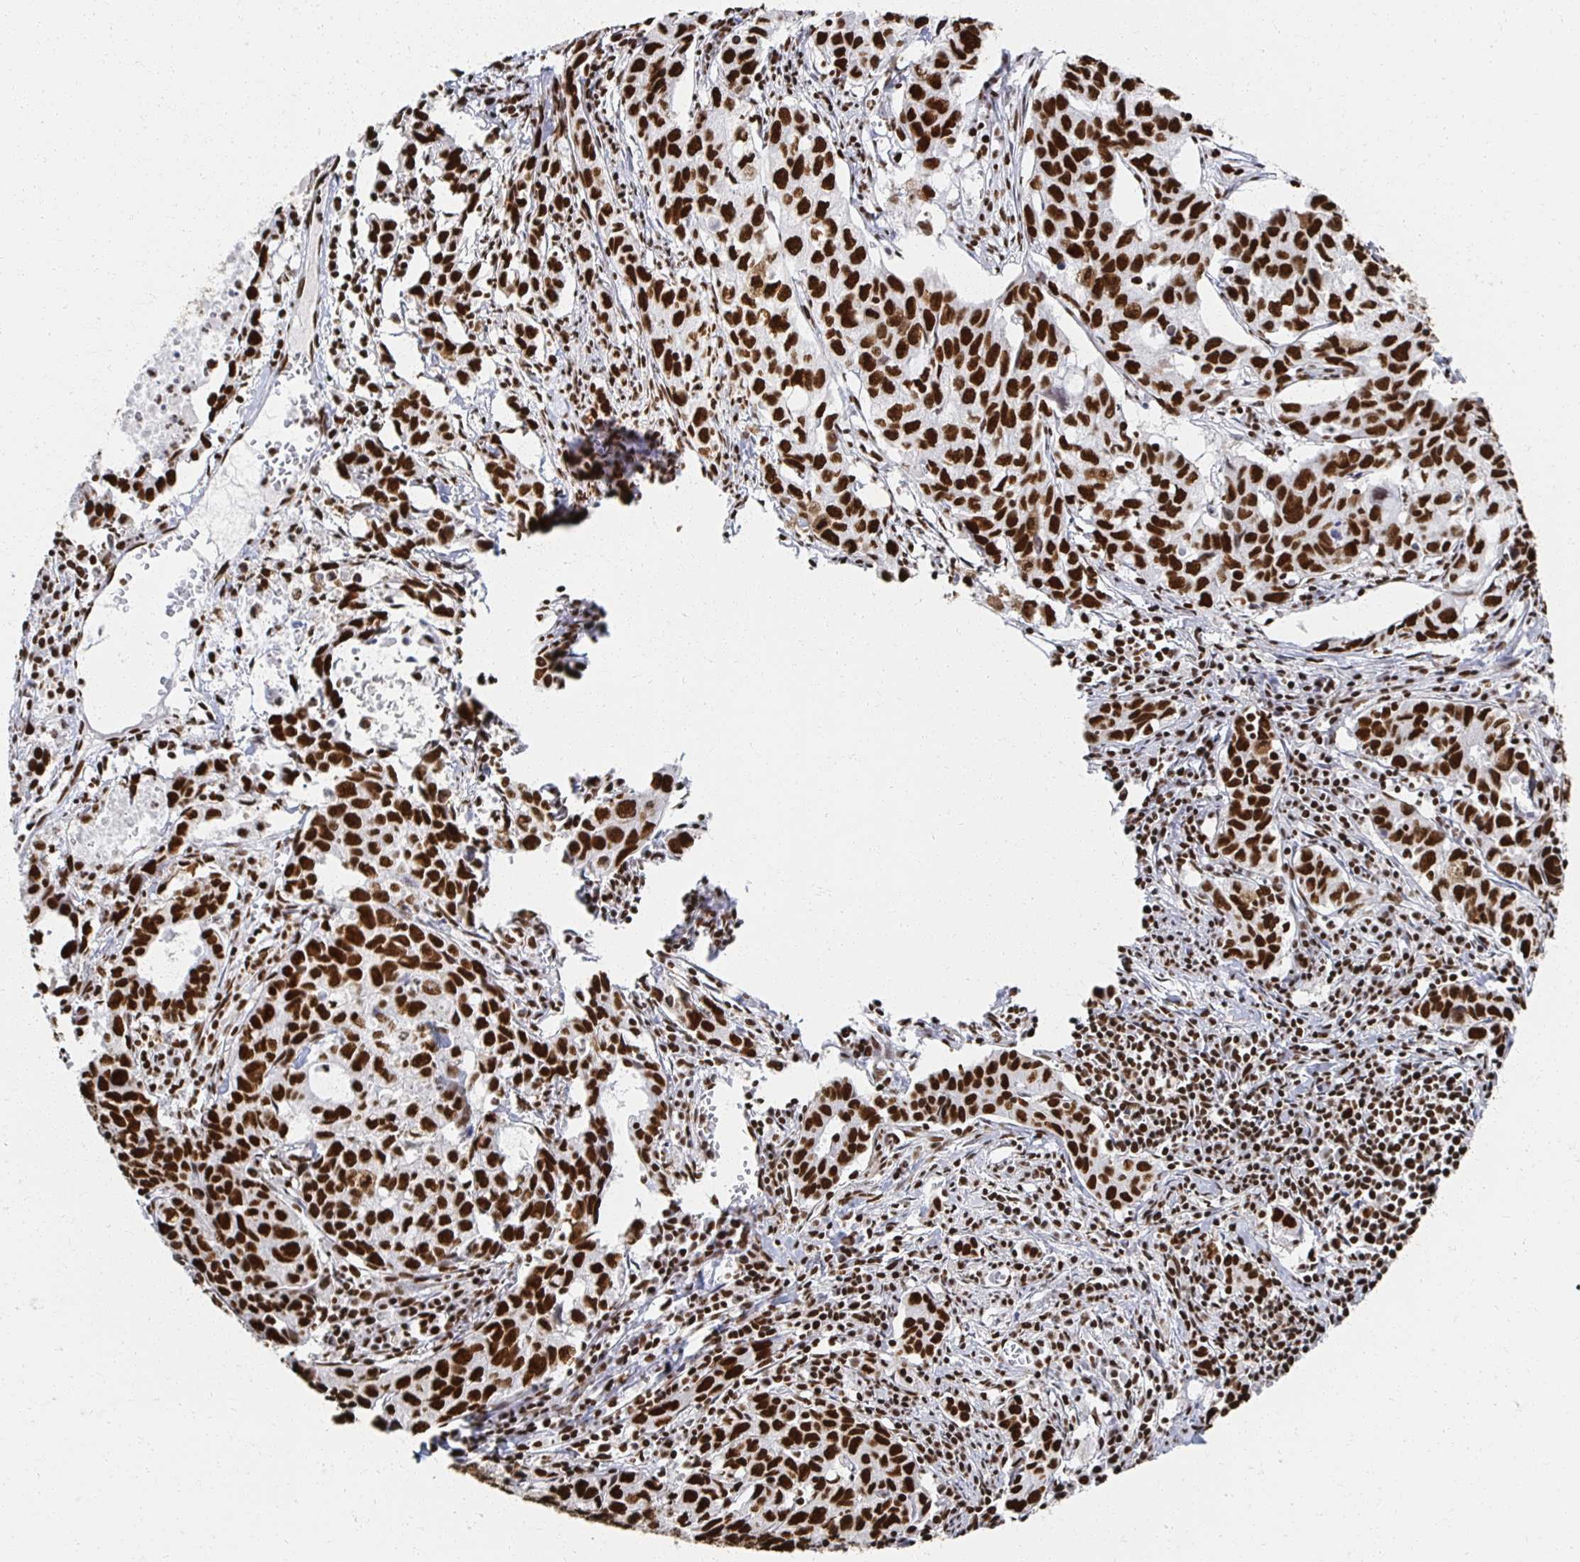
{"staining": {"intensity": "strong", "quantity": ">75%", "location": "nuclear"}, "tissue": "cervical cancer", "cell_type": "Tumor cells", "image_type": "cancer", "snomed": [{"axis": "morphology", "description": "Squamous cell carcinoma, NOS"}, {"axis": "topography", "description": "Cervix"}], "caption": "Immunohistochemical staining of squamous cell carcinoma (cervical) shows strong nuclear protein positivity in approximately >75% of tumor cells.", "gene": "RBBP7", "patient": {"sex": "female", "age": 28}}